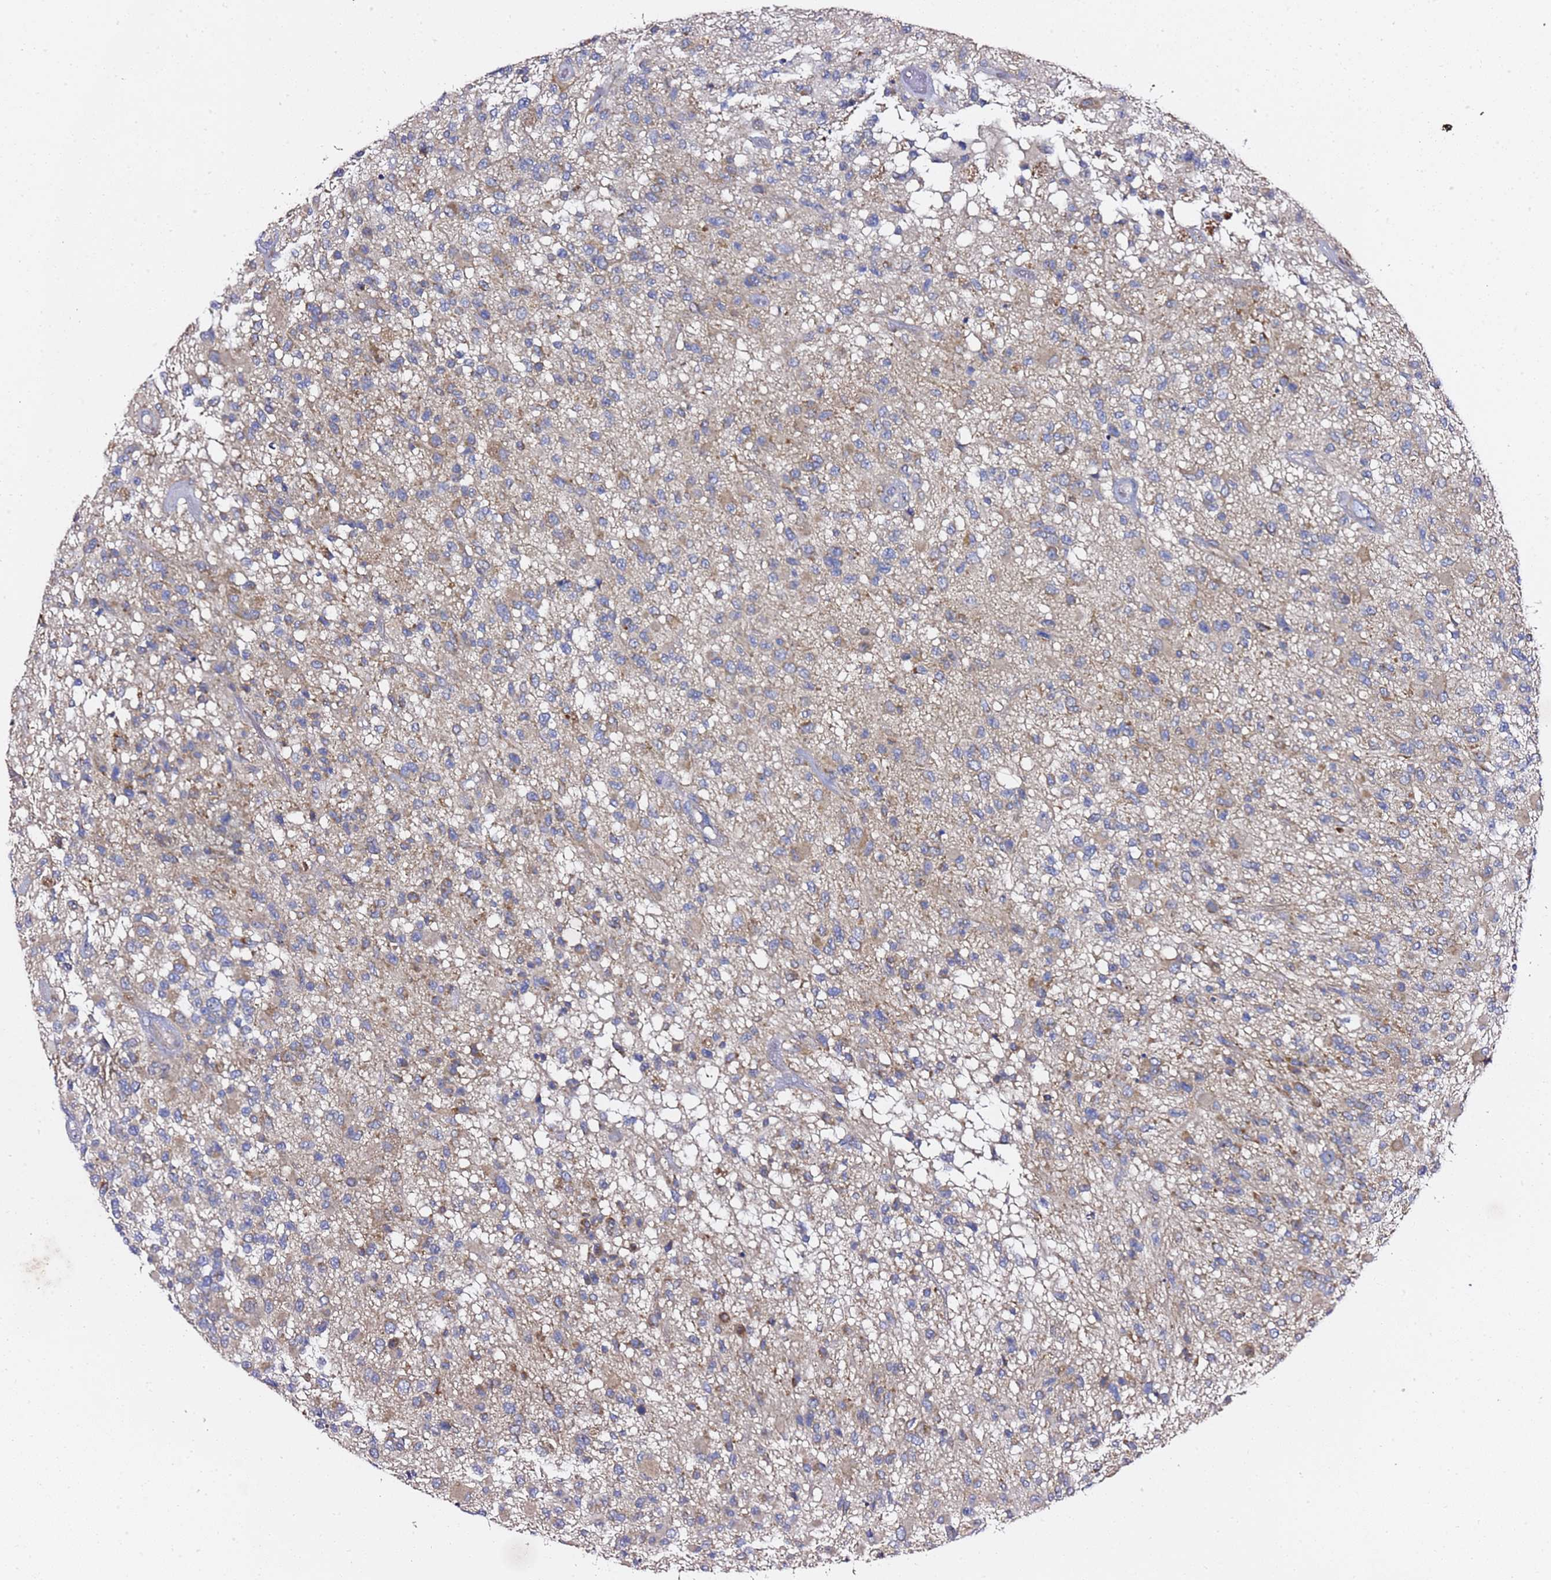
{"staining": {"intensity": "moderate", "quantity": "<25%", "location": "cytoplasmic/membranous"}, "tissue": "glioma", "cell_type": "Tumor cells", "image_type": "cancer", "snomed": [{"axis": "morphology", "description": "Glioma, malignant, High grade"}, {"axis": "morphology", "description": "Glioblastoma, NOS"}, {"axis": "topography", "description": "Brain"}], "caption": "A photomicrograph of human glioma stained for a protein shows moderate cytoplasmic/membranous brown staining in tumor cells.", "gene": "C19orf12", "patient": {"sex": "male", "age": 60}}